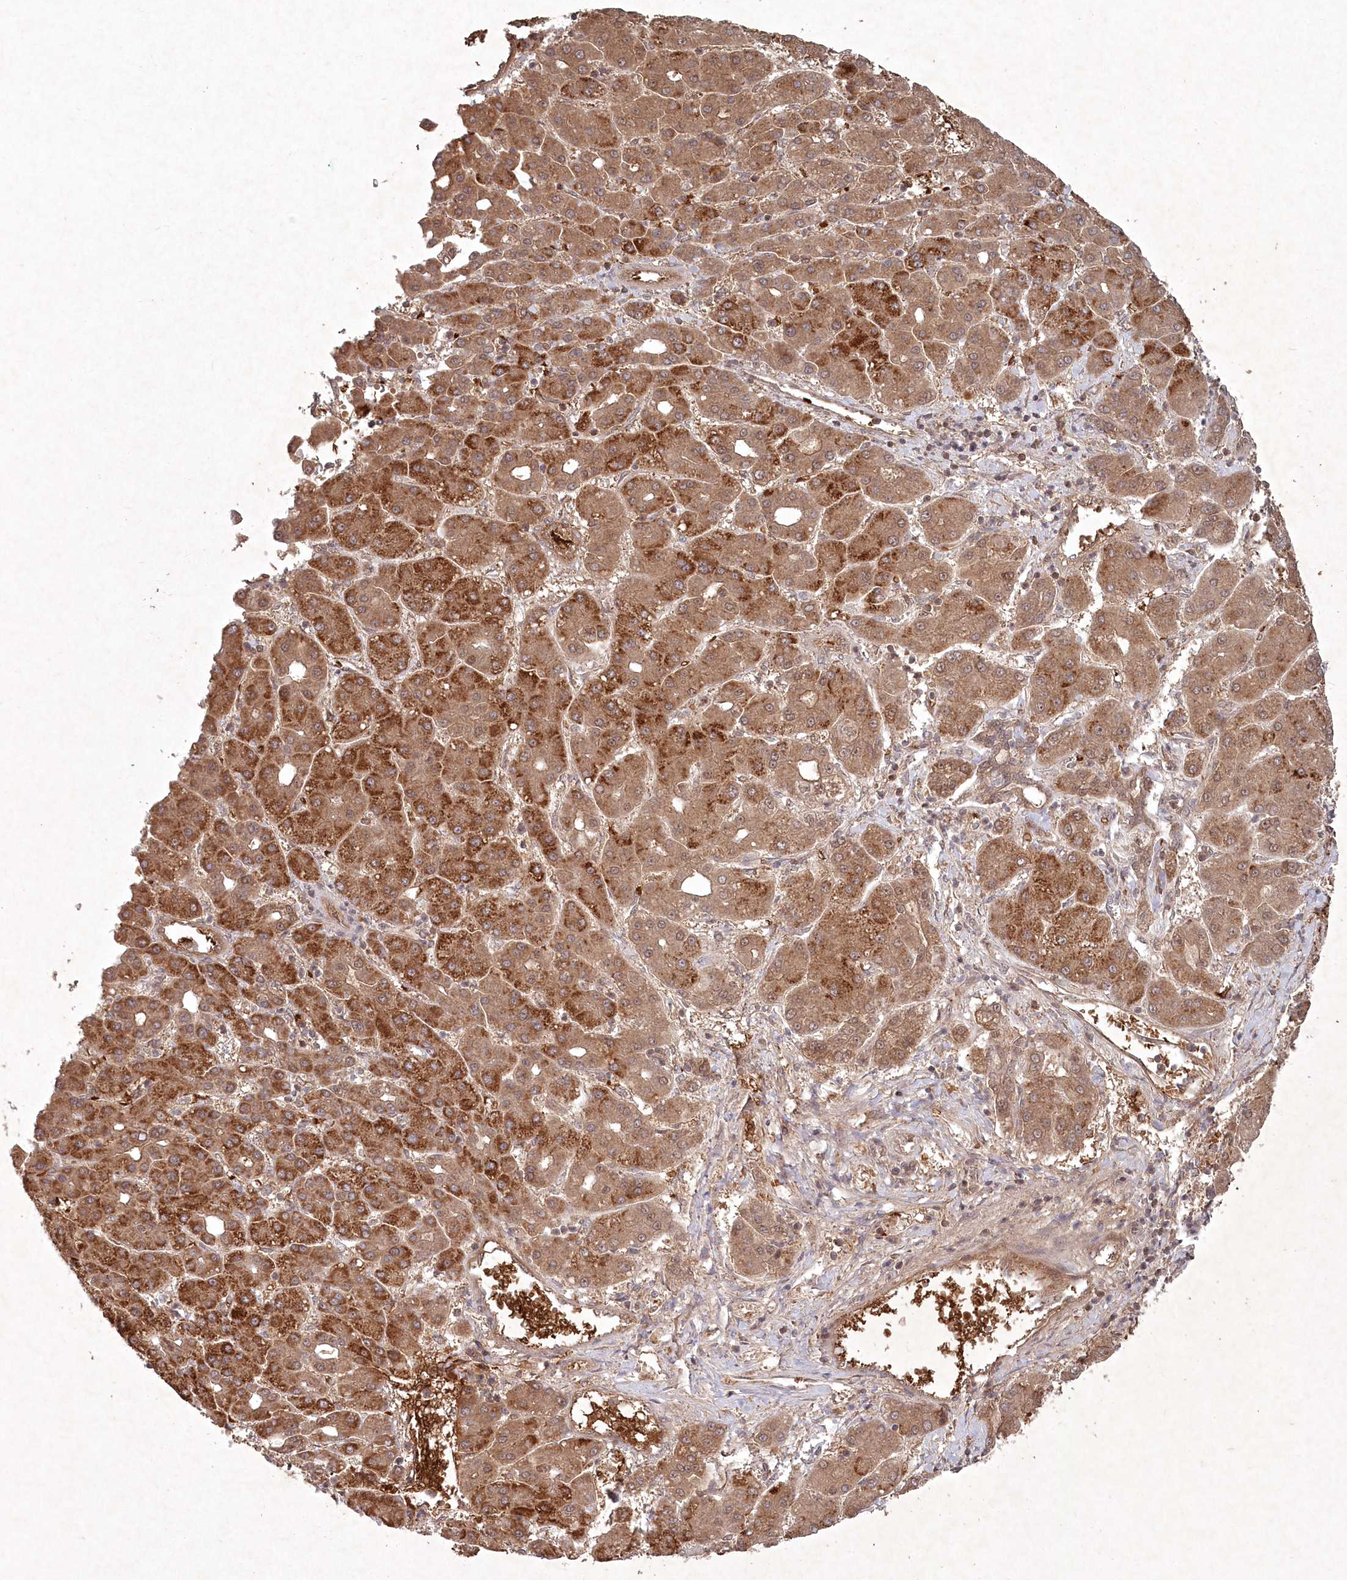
{"staining": {"intensity": "strong", "quantity": ">75%", "location": "cytoplasmic/membranous"}, "tissue": "liver cancer", "cell_type": "Tumor cells", "image_type": "cancer", "snomed": [{"axis": "morphology", "description": "Carcinoma, Hepatocellular, NOS"}, {"axis": "topography", "description": "Liver"}], "caption": "Liver cancer tissue demonstrates strong cytoplasmic/membranous staining in about >75% of tumor cells, visualized by immunohistochemistry.", "gene": "FBXL17", "patient": {"sex": "male", "age": 65}}